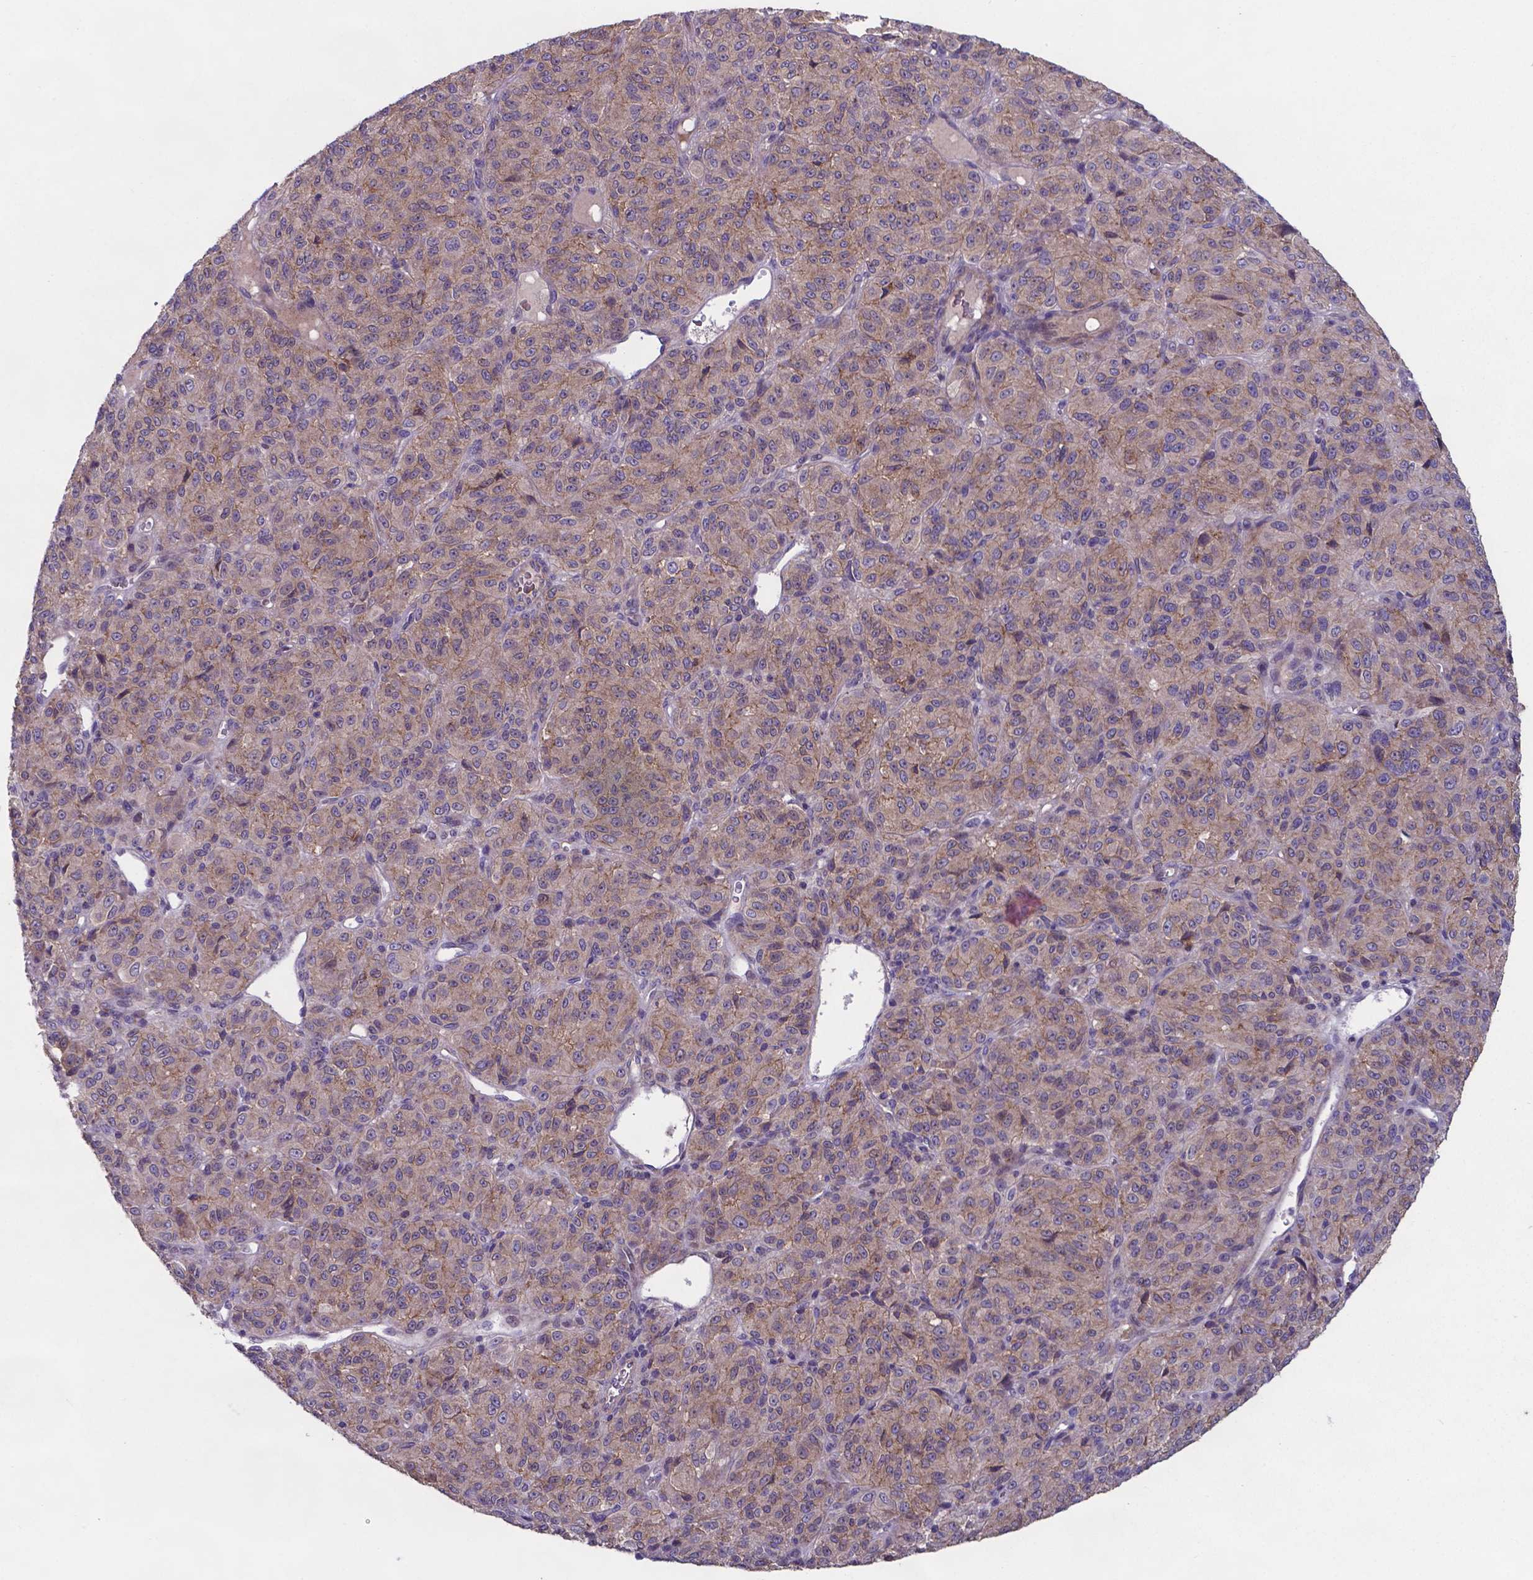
{"staining": {"intensity": "weak", "quantity": ">75%", "location": "cytoplasmic/membranous"}, "tissue": "melanoma", "cell_type": "Tumor cells", "image_type": "cancer", "snomed": [{"axis": "morphology", "description": "Malignant melanoma, Metastatic site"}, {"axis": "topography", "description": "Brain"}], "caption": "Immunohistochemistry (IHC) histopathology image of human malignant melanoma (metastatic site) stained for a protein (brown), which reveals low levels of weak cytoplasmic/membranous expression in about >75% of tumor cells.", "gene": "TYRO3", "patient": {"sex": "female", "age": 56}}